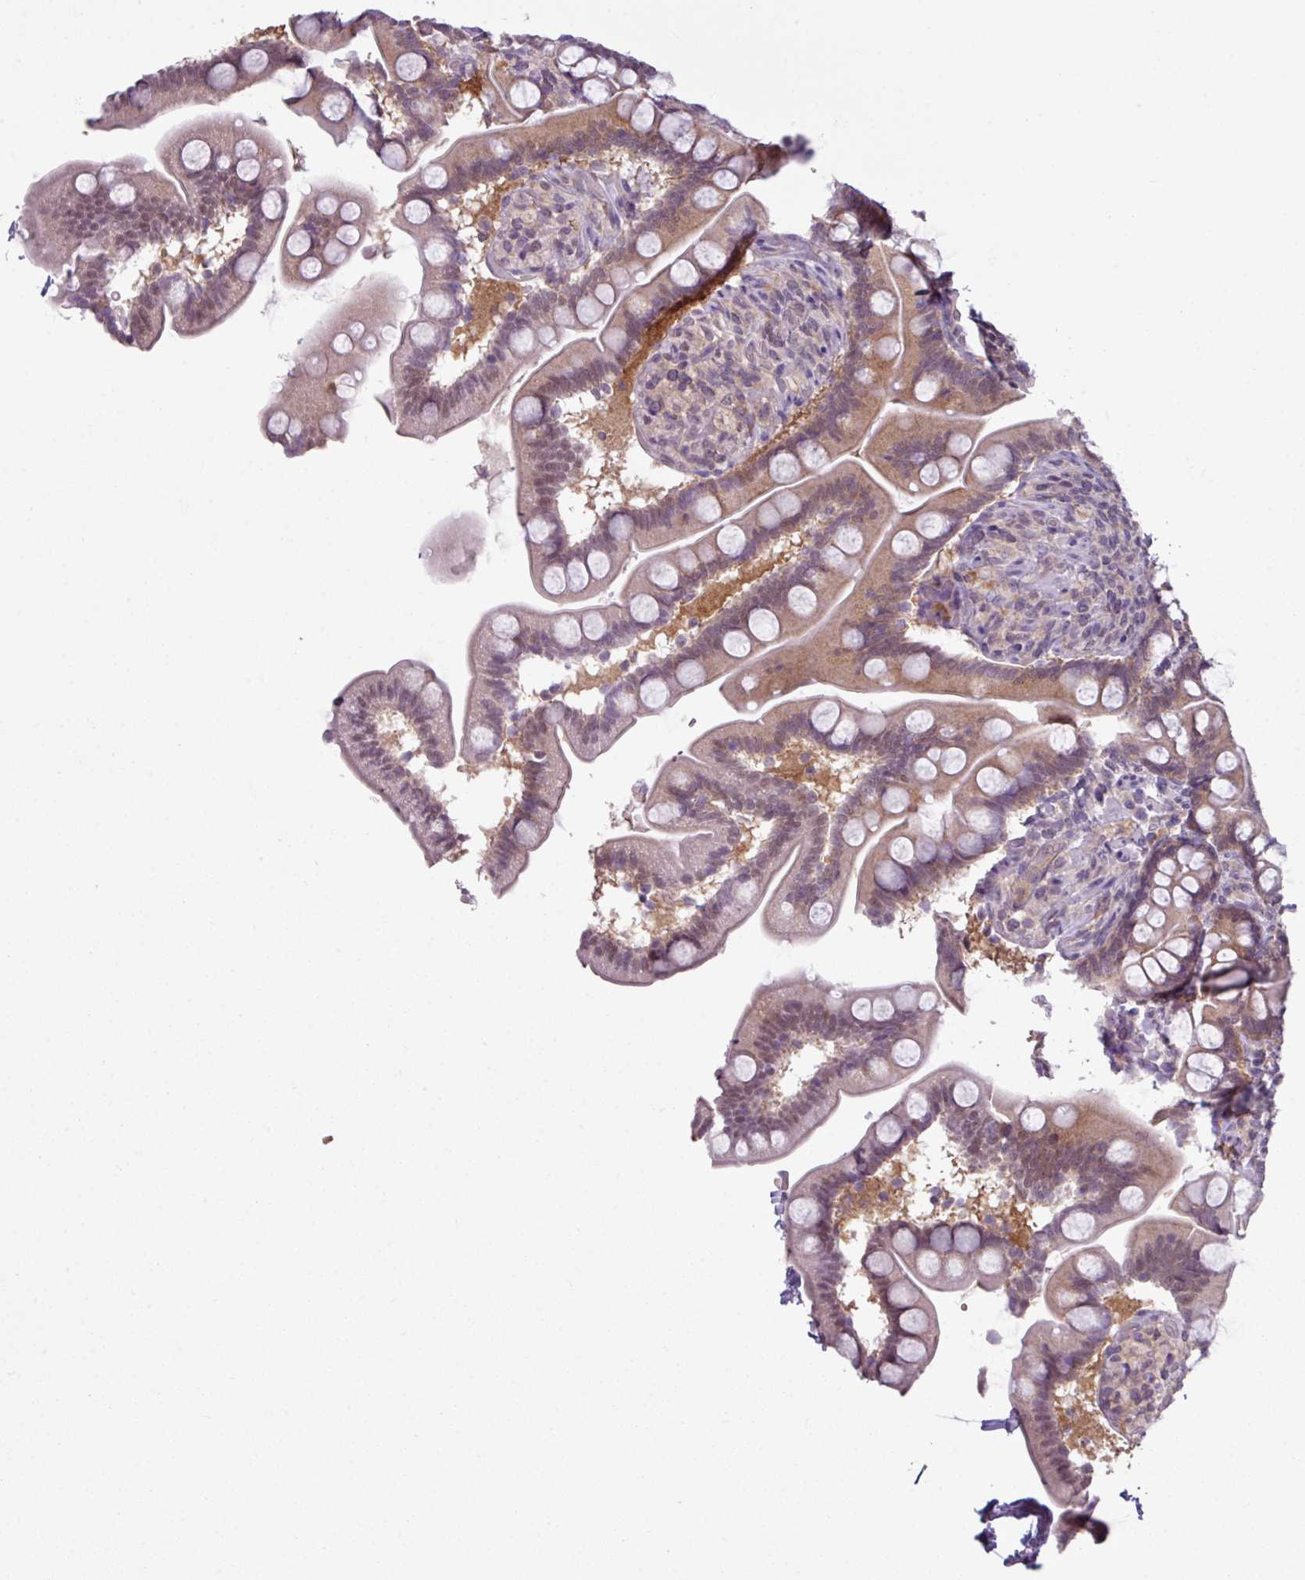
{"staining": {"intensity": "moderate", "quantity": ">75%", "location": "cytoplasmic/membranous,nuclear"}, "tissue": "small intestine", "cell_type": "Glandular cells", "image_type": "normal", "snomed": [{"axis": "morphology", "description": "Normal tissue, NOS"}, {"axis": "topography", "description": "Small intestine"}], "caption": "Normal small intestine displays moderate cytoplasmic/membranous,nuclear positivity in about >75% of glandular cells, visualized by immunohistochemistry.", "gene": "TTLL12", "patient": {"sex": "female", "age": 64}}